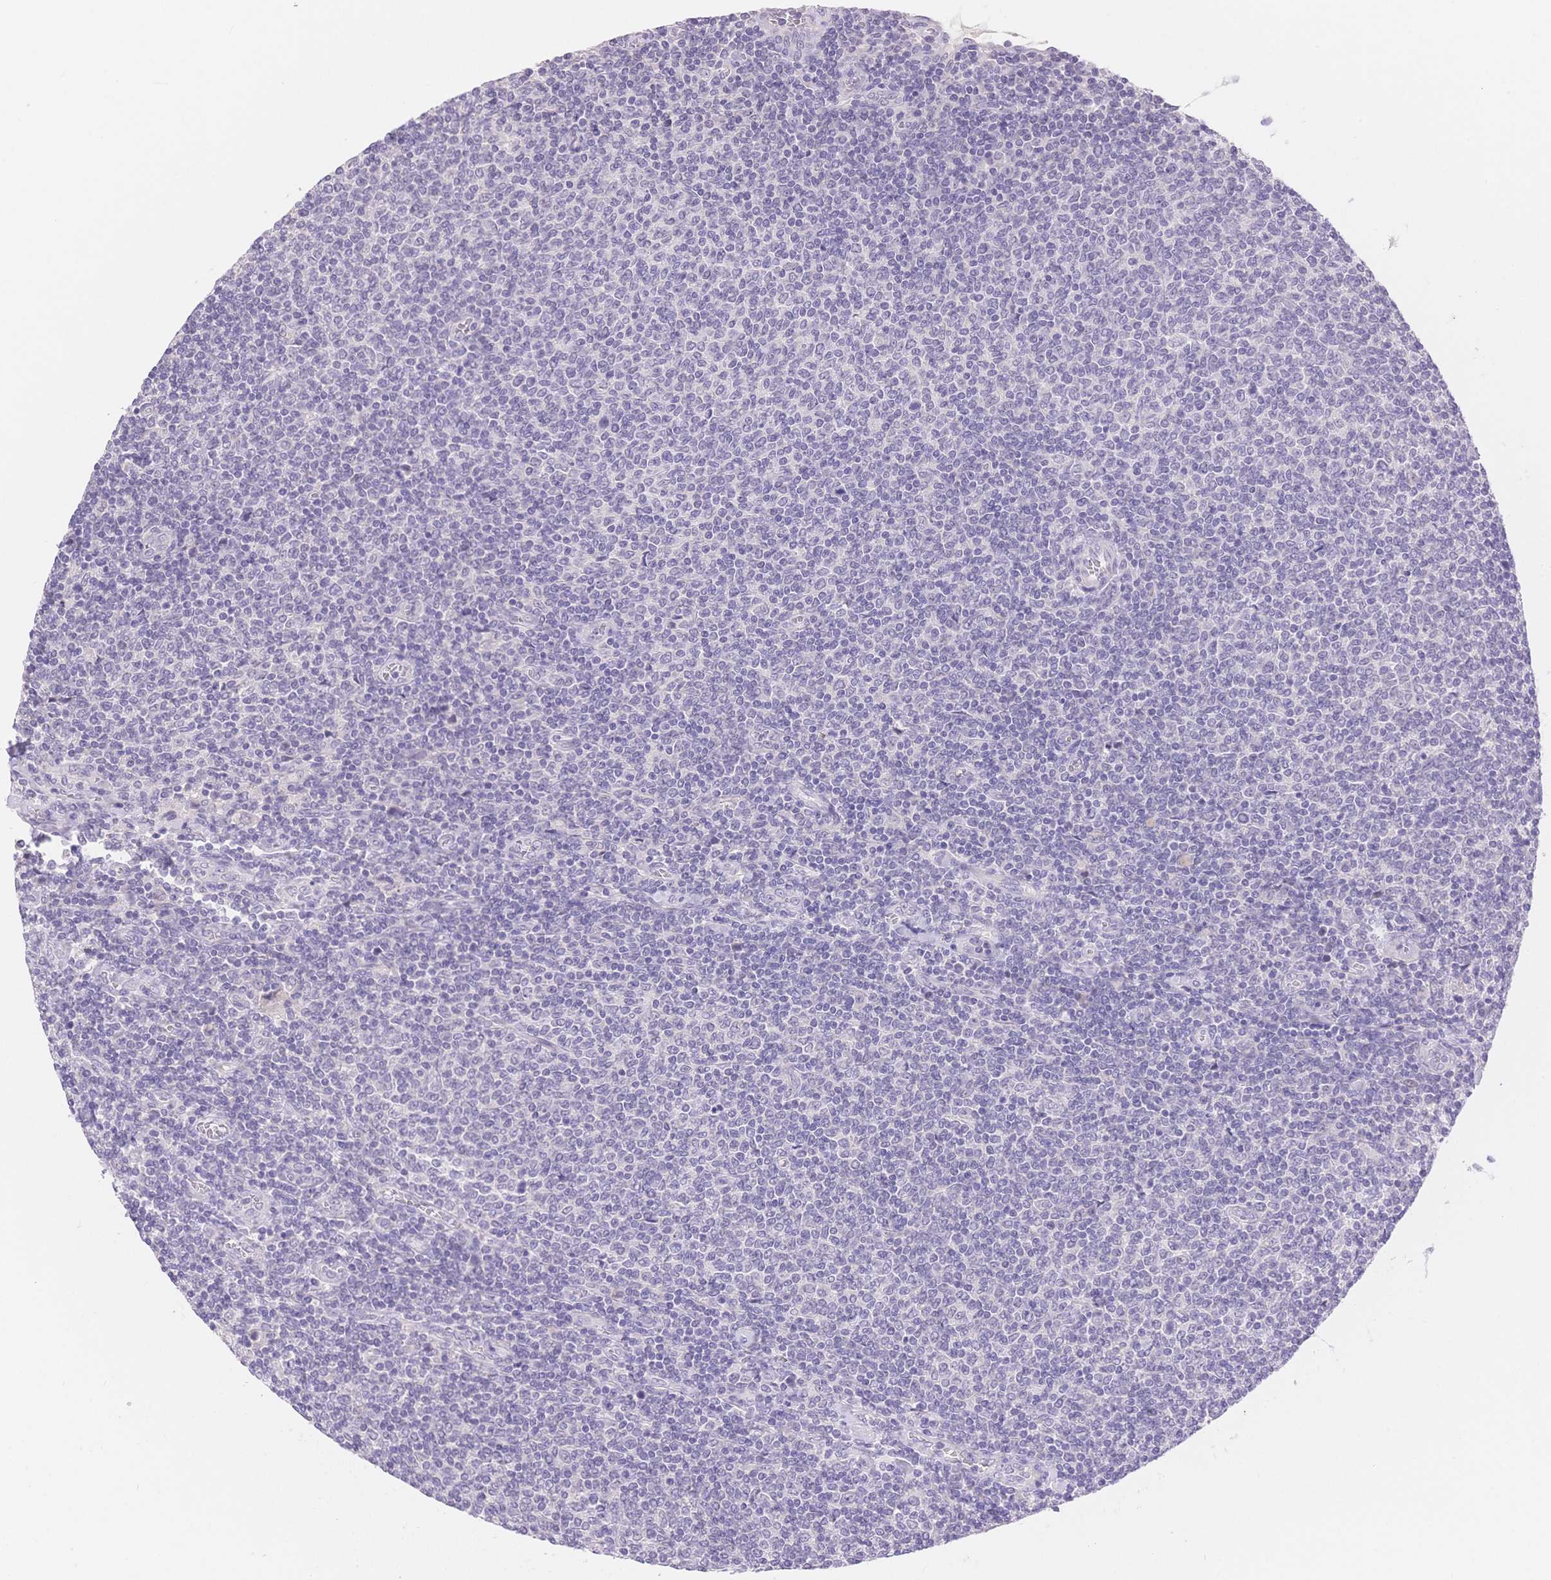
{"staining": {"intensity": "negative", "quantity": "none", "location": "none"}, "tissue": "lymphoma", "cell_type": "Tumor cells", "image_type": "cancer", "snomed": [{"axis": "morphology", "description": "Malignant lymphoma, non-Hodgkin's type, Low grade"}, {"axis": "topography", "description": "Lymph node"}], "caption": "This is a photomicrograph of immunohistochemistry (IHC) staining of low-grade malignant lymphoma, non-Hodgkin's type, which shows no positivity in tumor cells.", "gene": "MYOM1", "patient": {"sex": "male", "age": 52}}